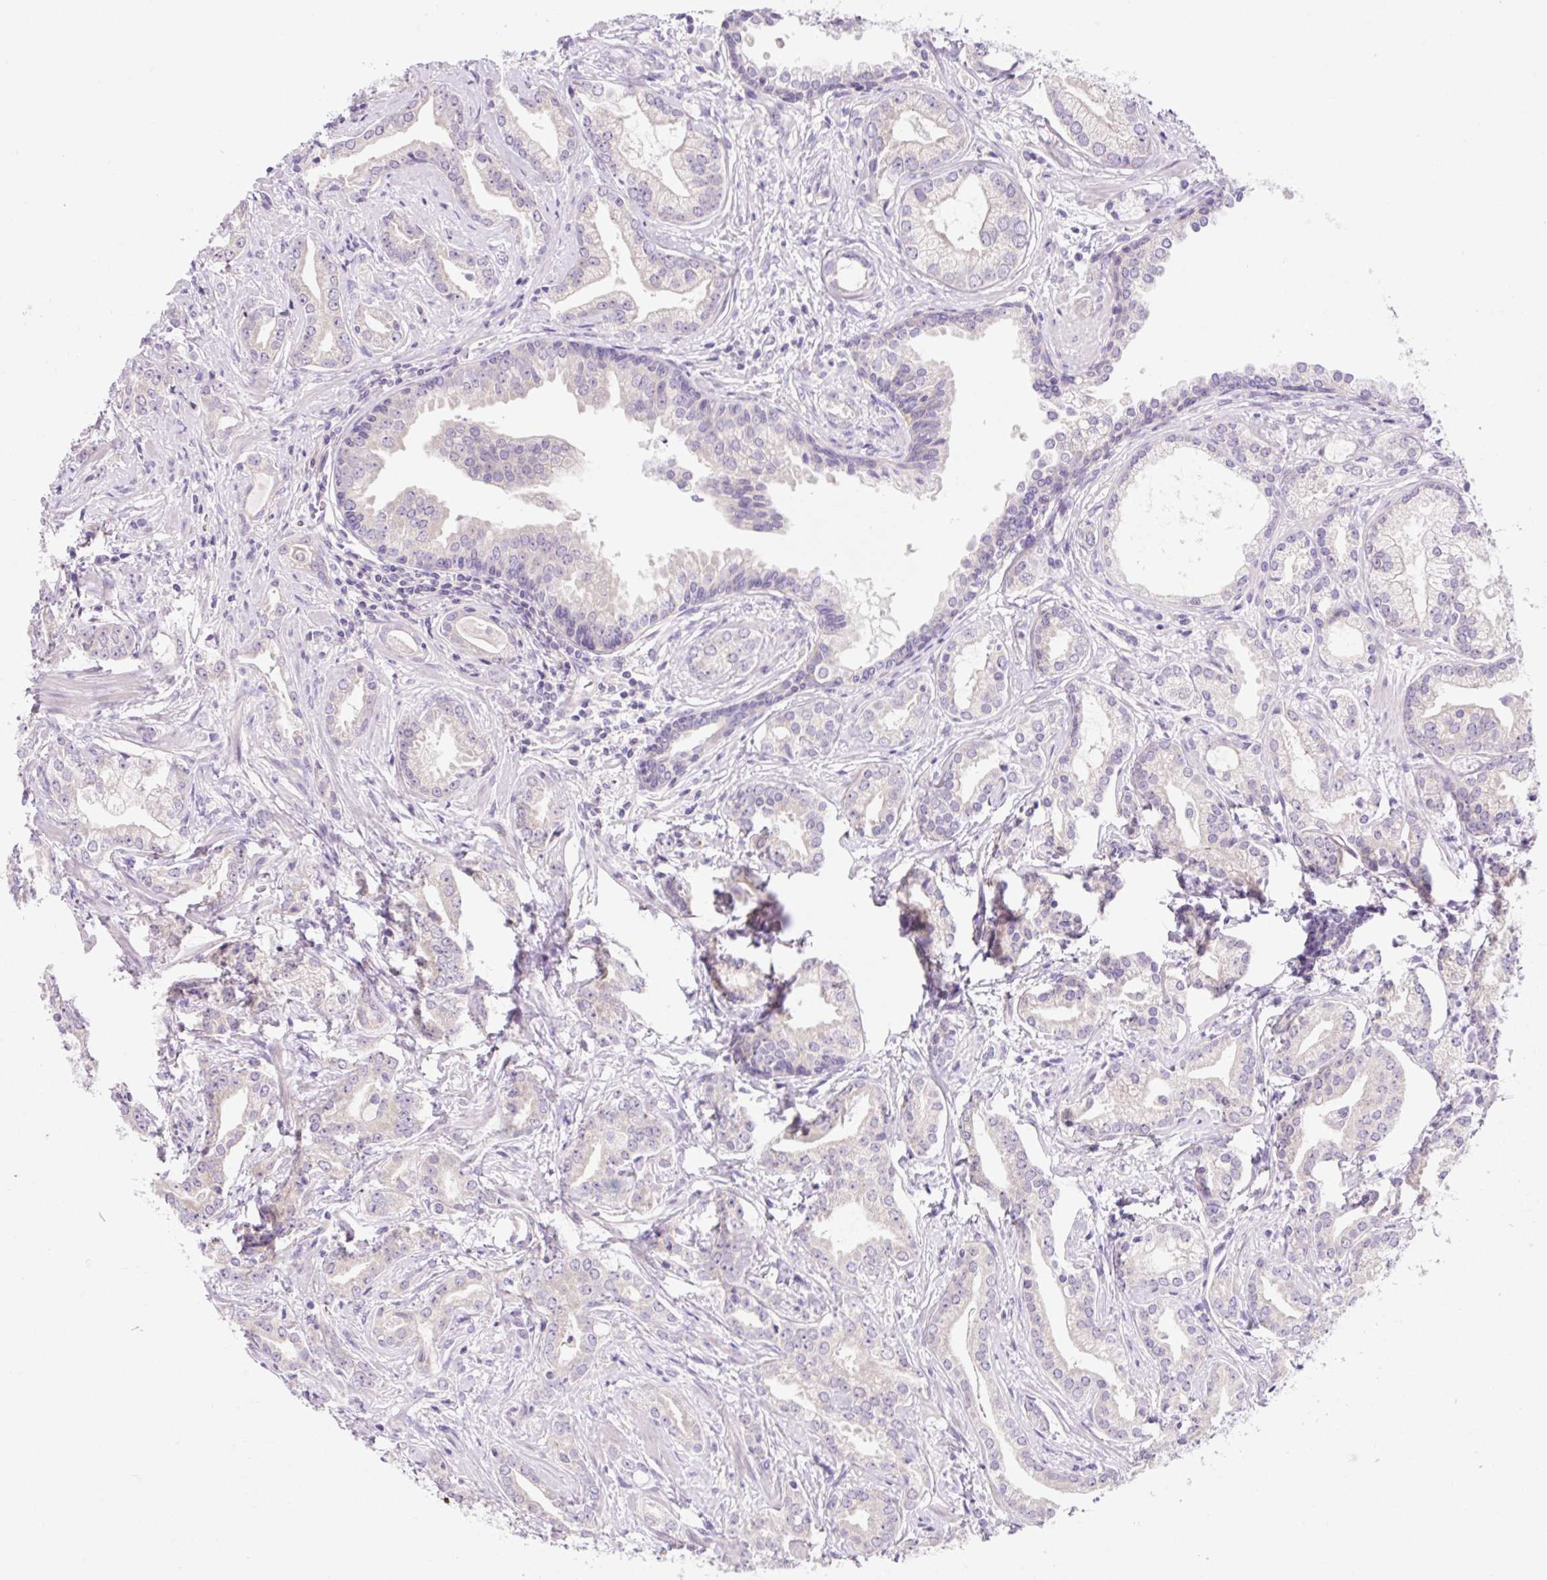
{"staining": {"intensity": "negative", "quantity": "none", "location": "none"}, "tissue": "prostate cancer", "cell_type": "Tumor cells", "image_type": "cancer", "snomed": [{"axis": "morphology", "description": "Adenocarcinoma, Medium grade"}, {"axis": "topography", "description": "Prostate"}], "caption": "Immunohistochemistry (IHC) of prostate cancer (medium-grade adenocarcinoma) reveals no staining in tumor cells.", "gene": "CELF6", "patient": {"sex": "male", "age": 57}}